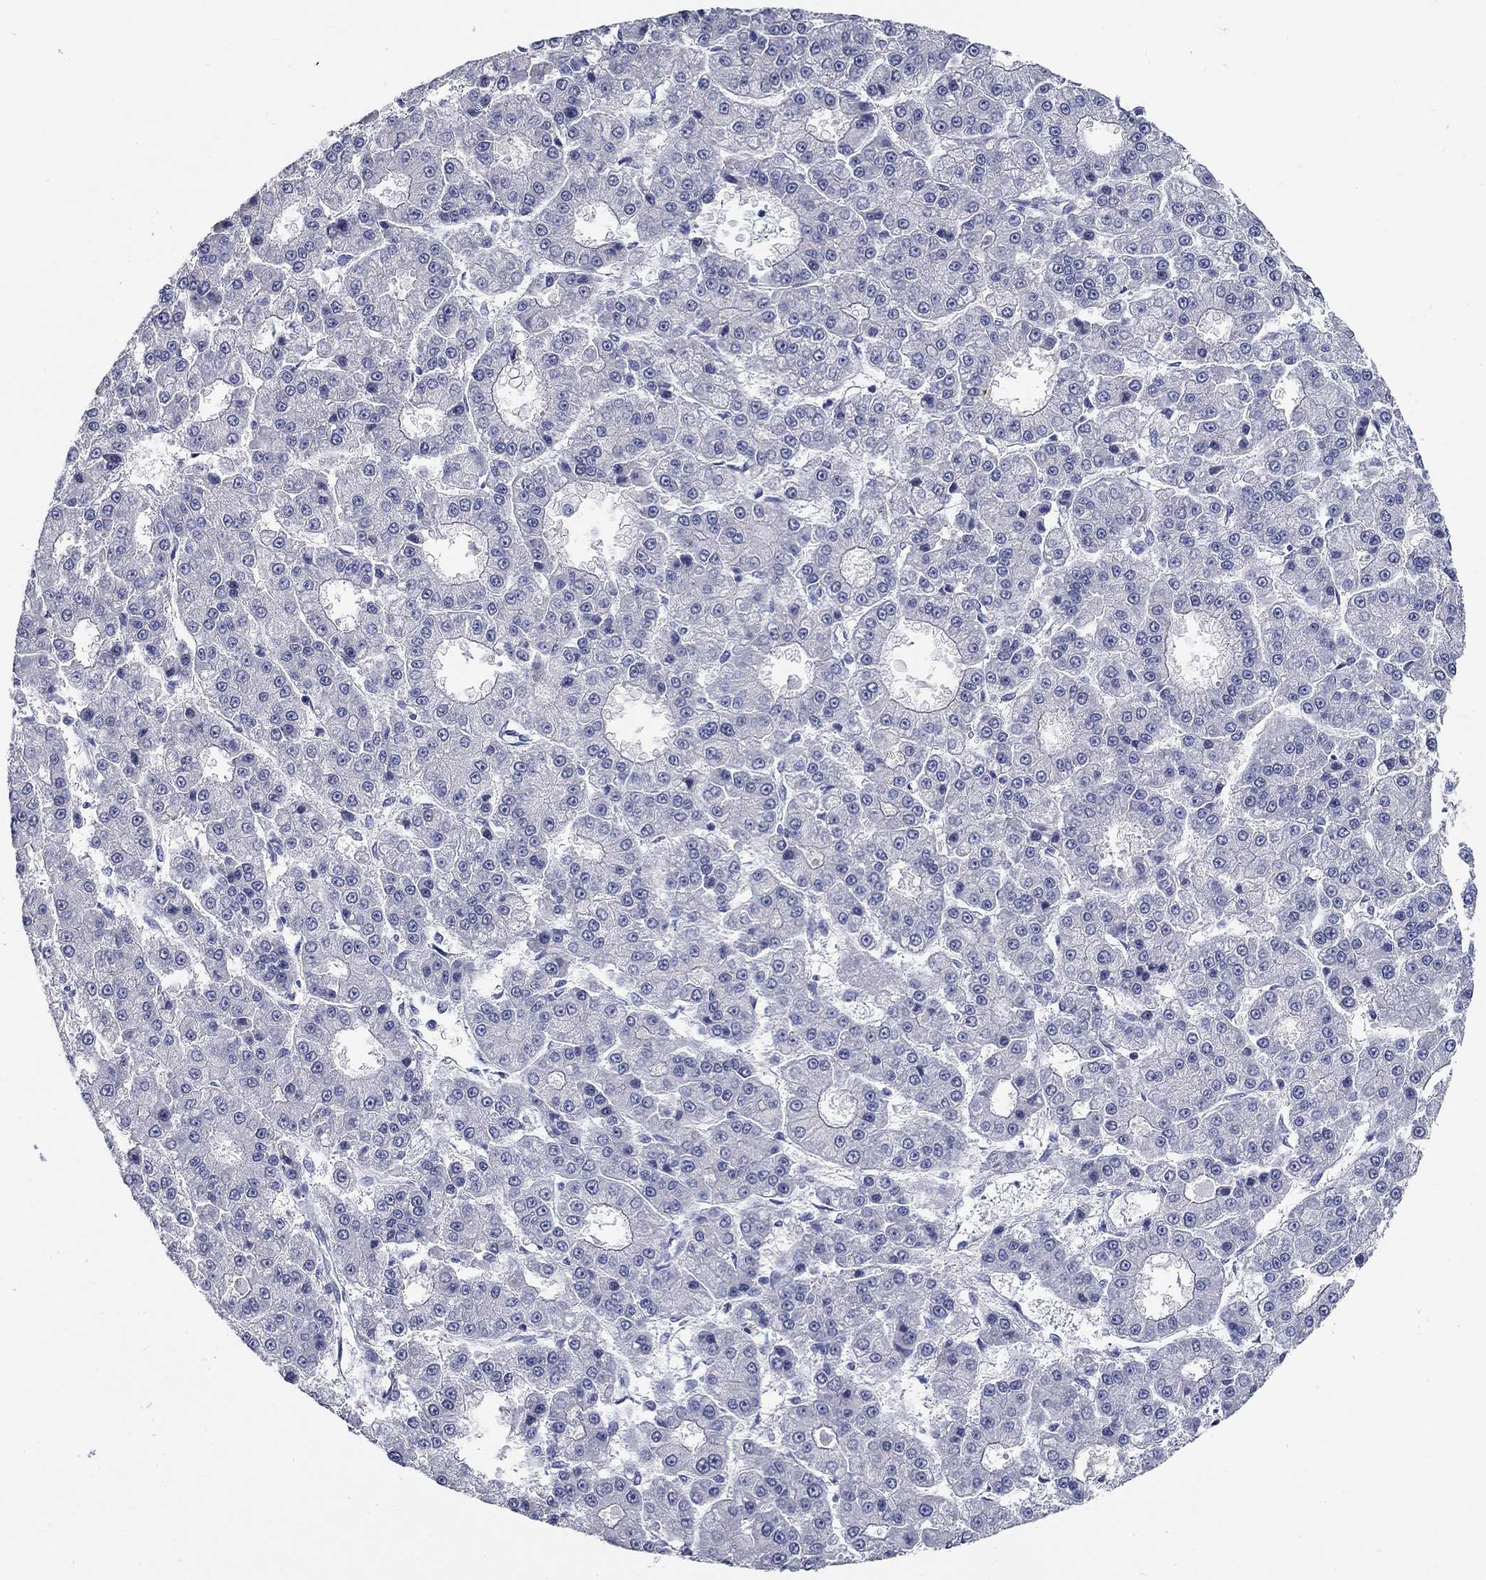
{"staining": {"intensity": "negative", "quantity": "none", "location": "none"}, "tissue": "liver cancer", "cell_type": "Tumor cells", "image_type": "cancer", "snomed": [{"axis": "morphology", "description": "Carcinoma, Hepatocellular, NOS"}, {"axis": "topography", "description": "Liver"}], "caption": "Immunohistochemistry (IHC) micrograph of neoplastic tissue: human liver cancer (hepatocellular carcinoma) stained with DAB (3,3'-diaminobenzidine) shows no significant protein expression in tumor cells. (IHC, brightfield microscopy, high magnification).", "gene": "SMIM18", "patient": {"sex": "male", "age": 70}}